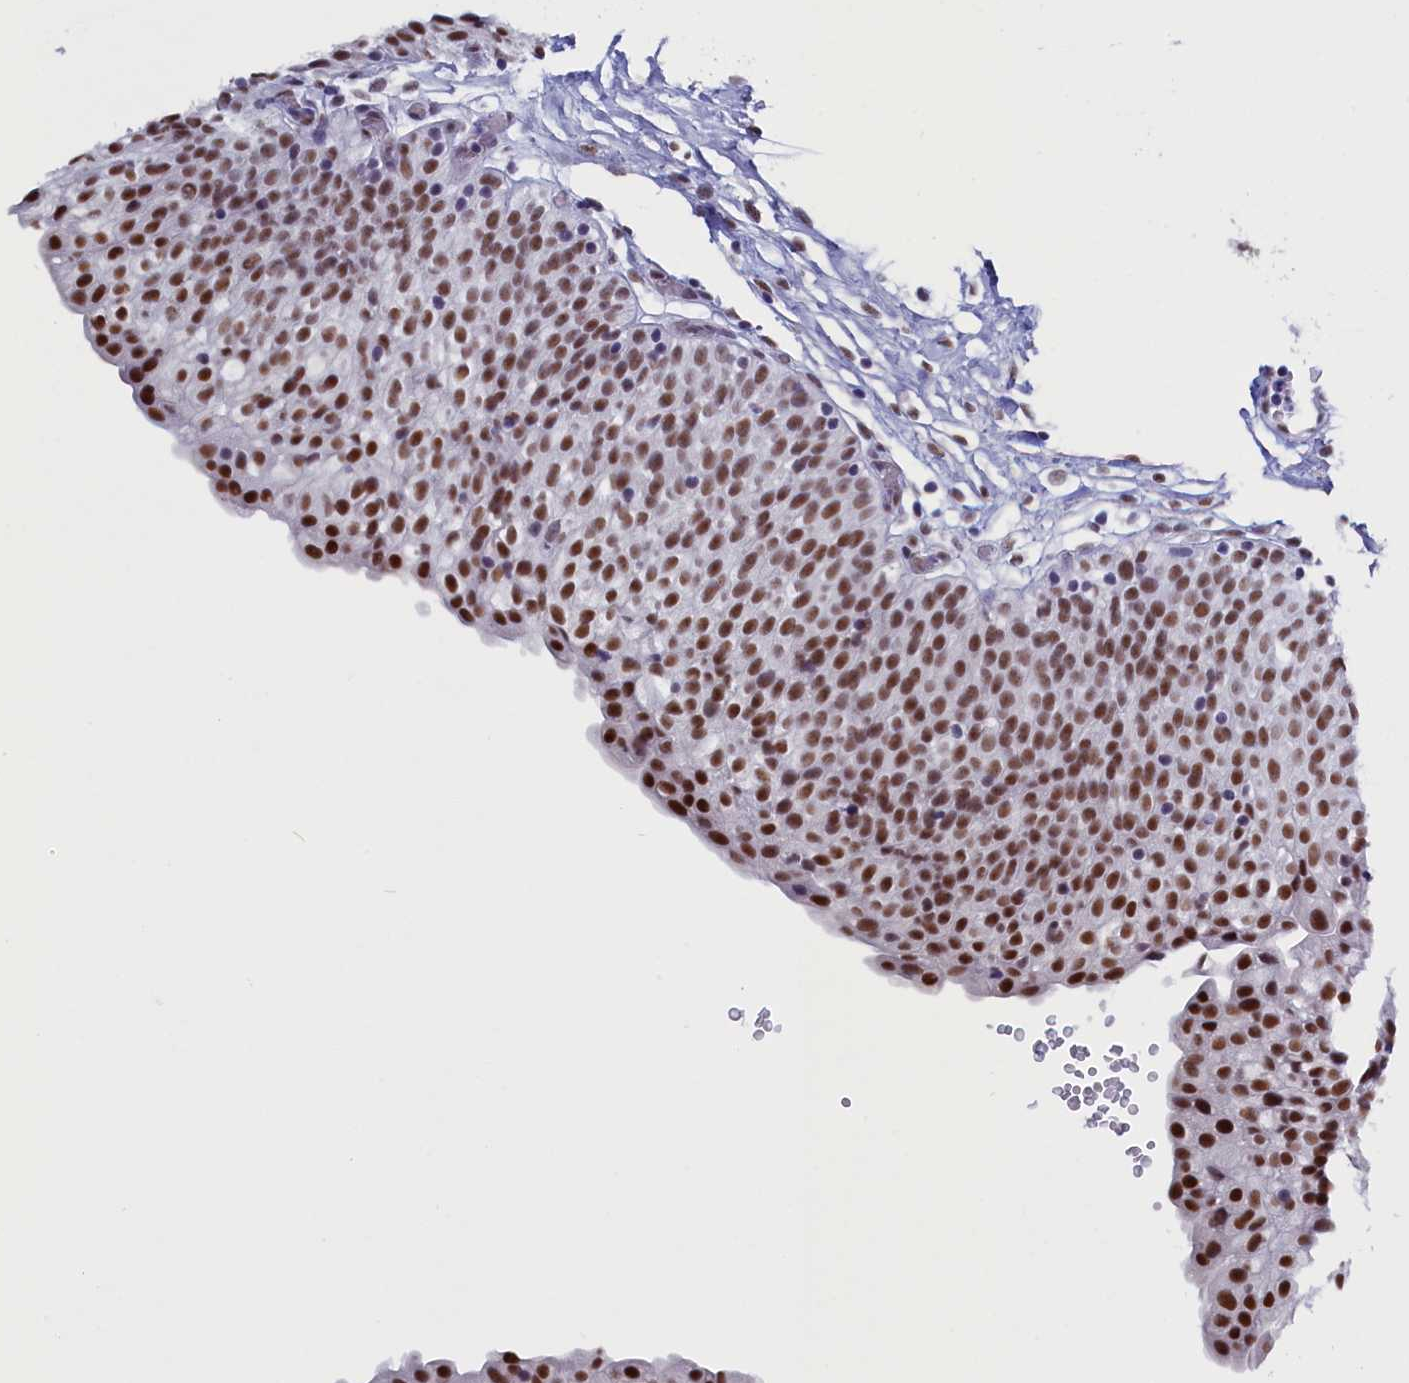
{"staining": {"intensity": "strong", "quantity": ">75%", "location": "nuclear"}, "tissue": "urinary bladder", "cell_type": "Urothelial cells", "image_type": "normal", "snomed": [{"axis": "morphology", "description": "Normal tissue, NOS"}, {"axis": "topography", "description": "Urinary bladder"}], "caption": "Protein staining of normal urinary bladder displays strong nuclear expression in approximately >75% of urothelial cells.", "gene": "CD2BP2", "patient": {"sex": "male", "age": 55}}